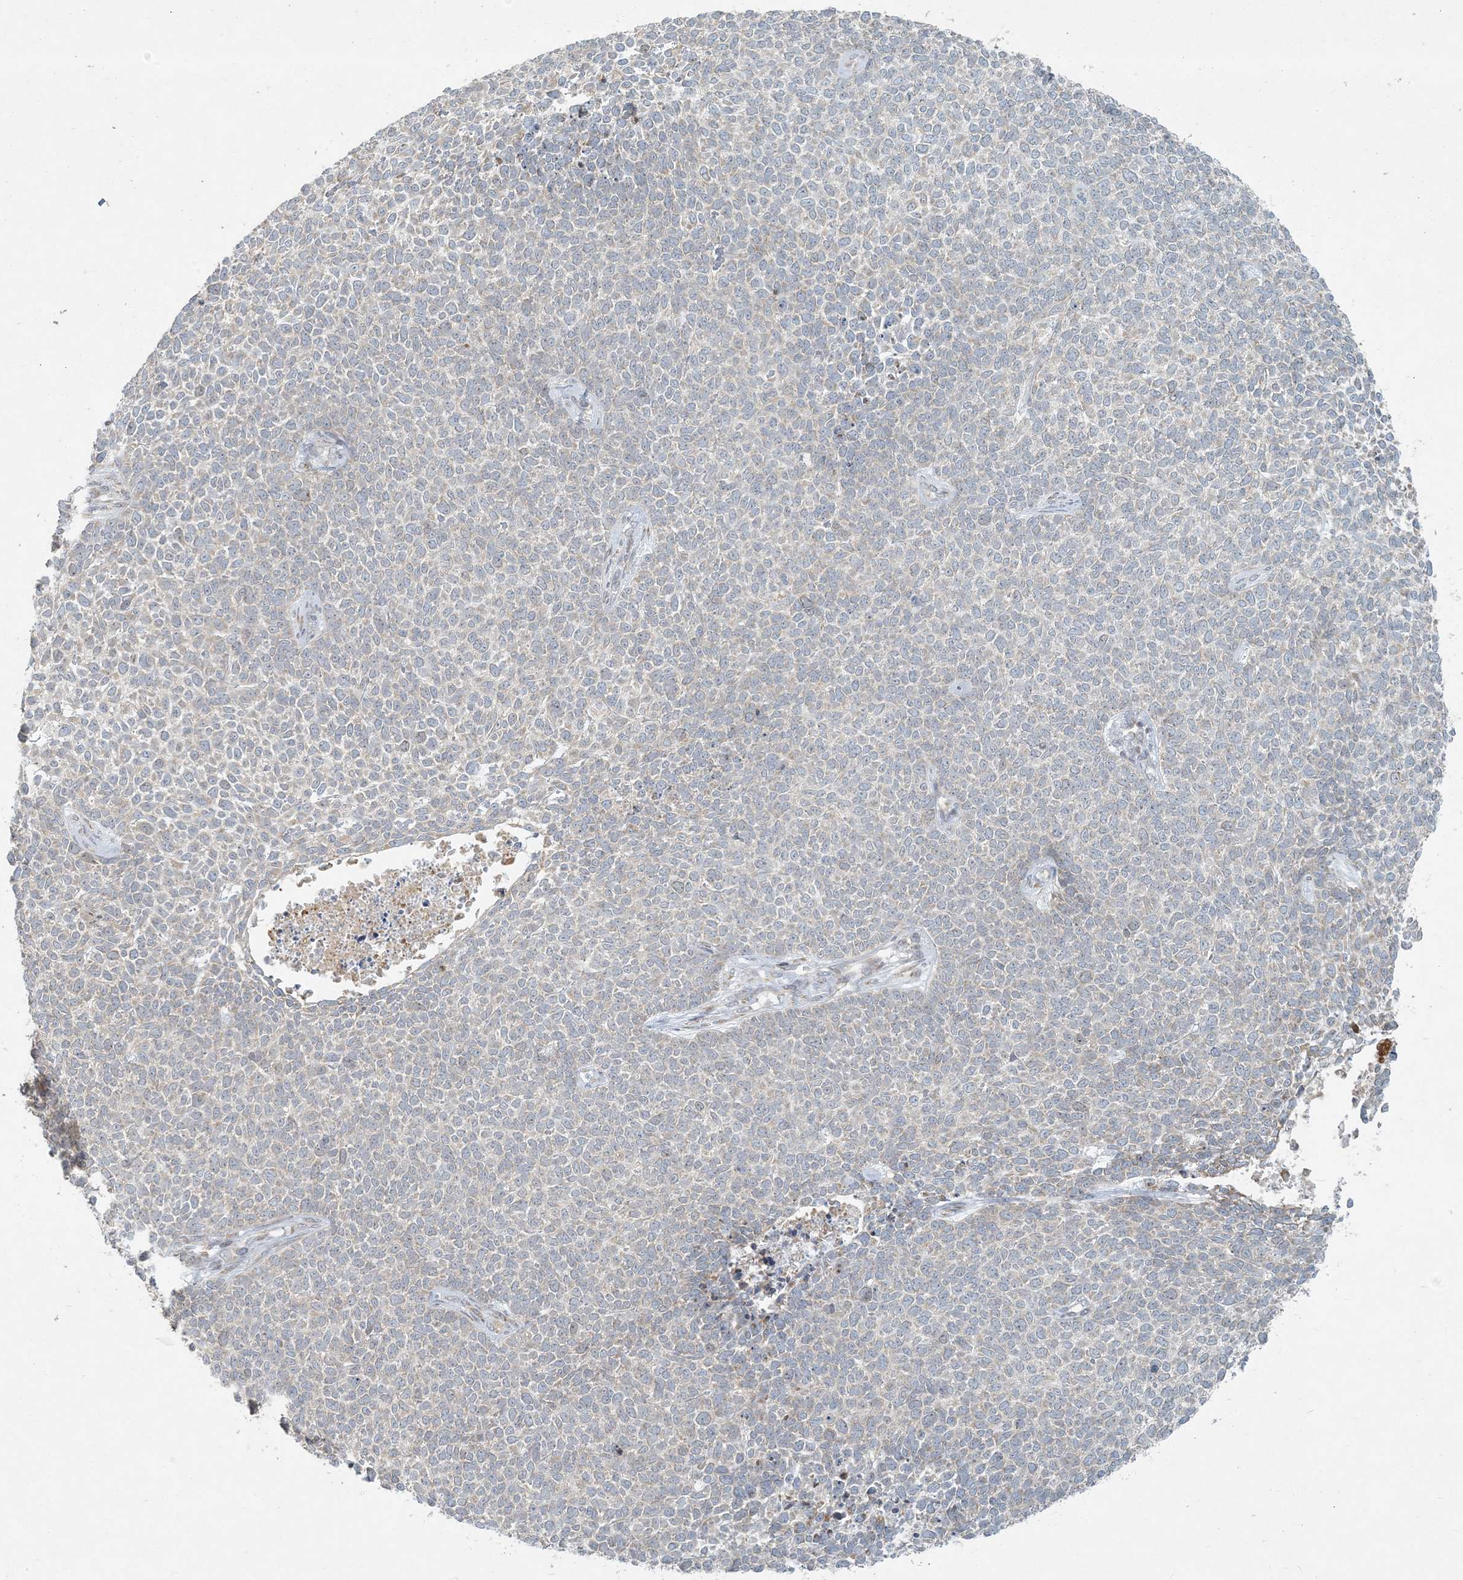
{"staining": {"intensity": "weak", "quantity": "<25%", "location": "cytoplasmic/membranous"}, "tissue": "skin cancer", "cell_type": "Tumor cells", "image_type": "cancer", "snomed": [{"axis": "morphology", "description": "Basal cell carcinoma"}, {"axis": "topography", "description": "Skin"}], "caption": "IHC histopathology image of skin cancer (basal cell carcinoma) stained for a protein (brown), which exhibits no staining in tumor cells.", "gene": "HACL1", "patient": {"sex": "female", "age": 84}}